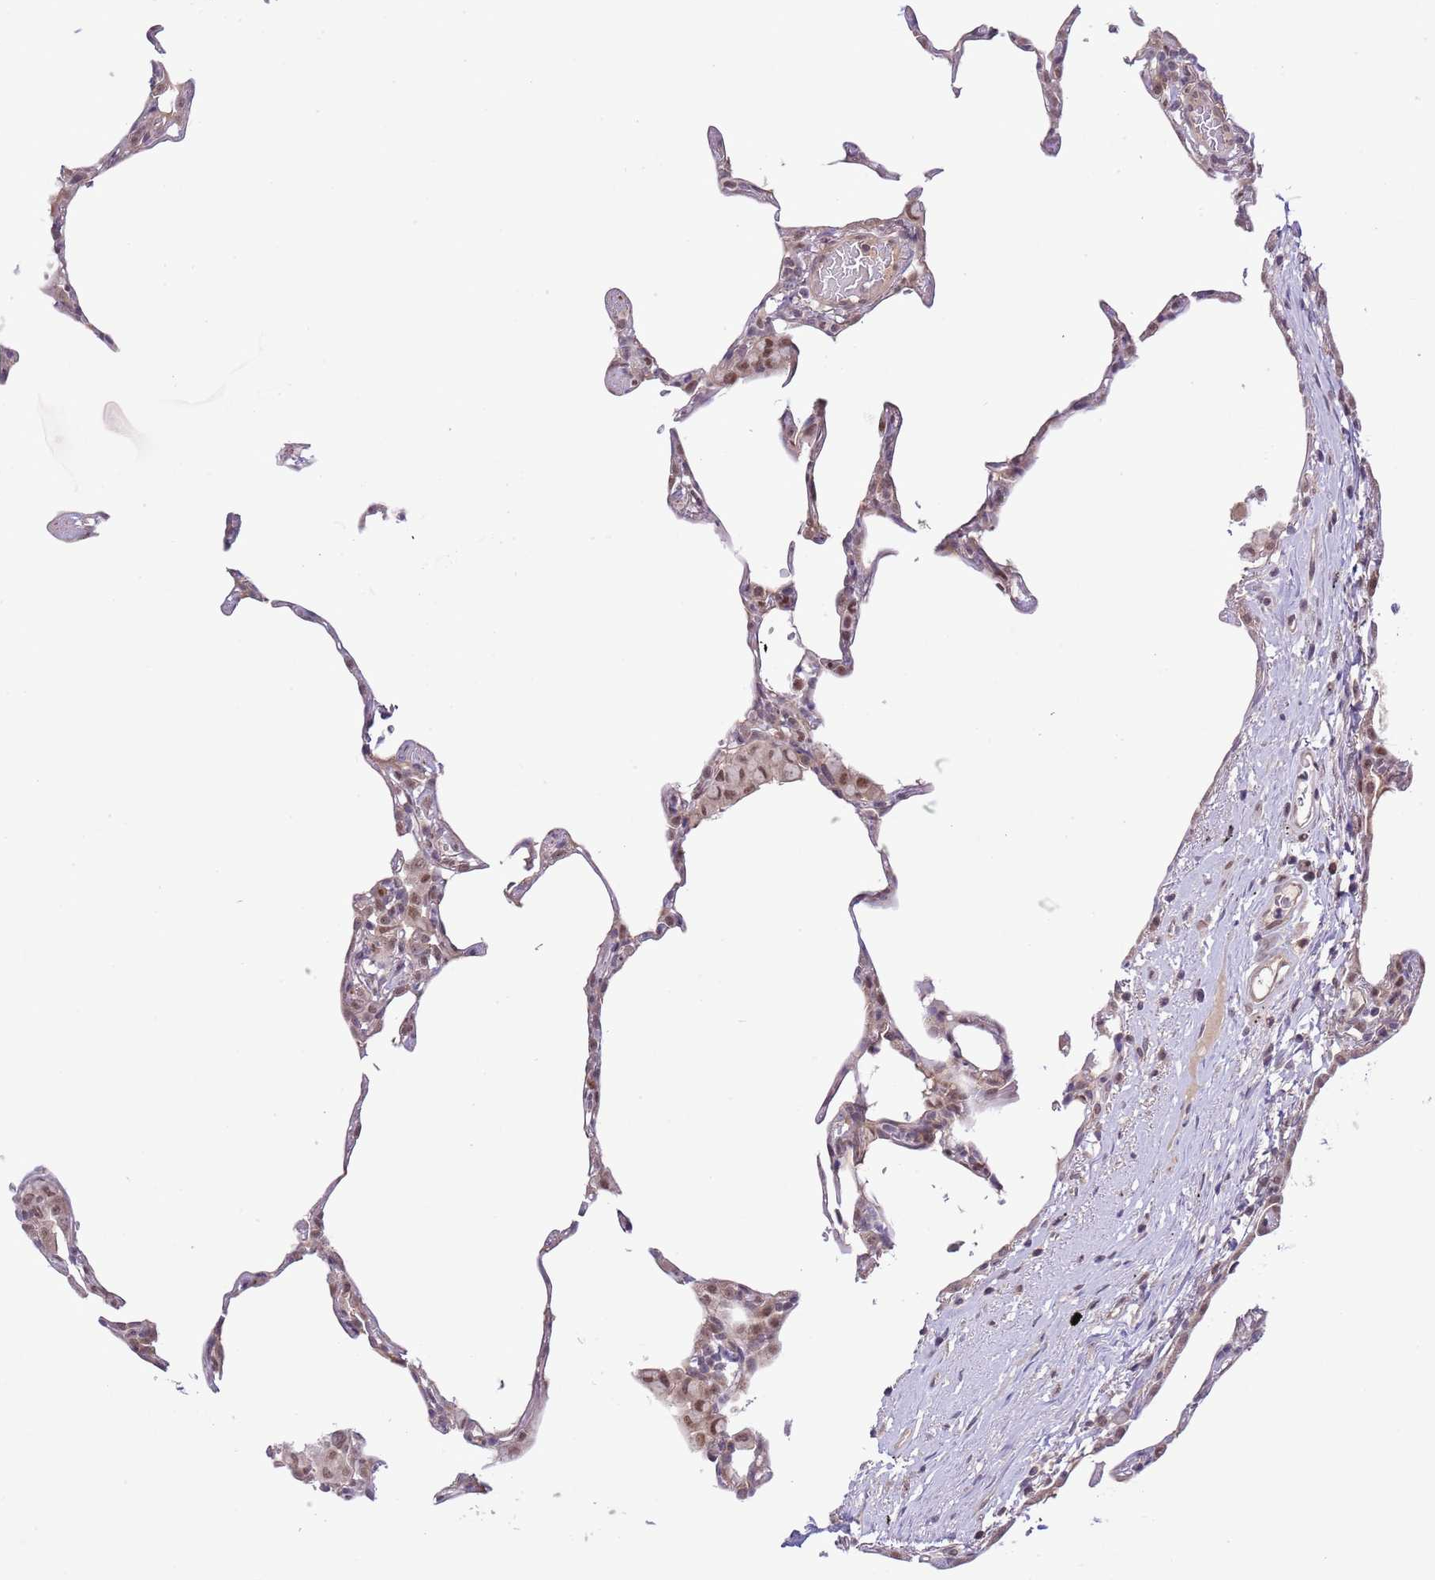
{"staining": {"intensity": "negative", "quantity": "none", "location": "none"}, "tissue": "lung", "cell_type": "Alveolar cells", "image_type": "normal", "snomed": [{"axis": "morphology", "description": "Normal tissue, NOS"}, {"axis": "topography", "description": "Lung"}], "caption": "An image of lung stained for a protein exhibits no brown staining in alveolar cells.", "gene": "CHD1", "patient": {"sex": "female", "age": 57}}